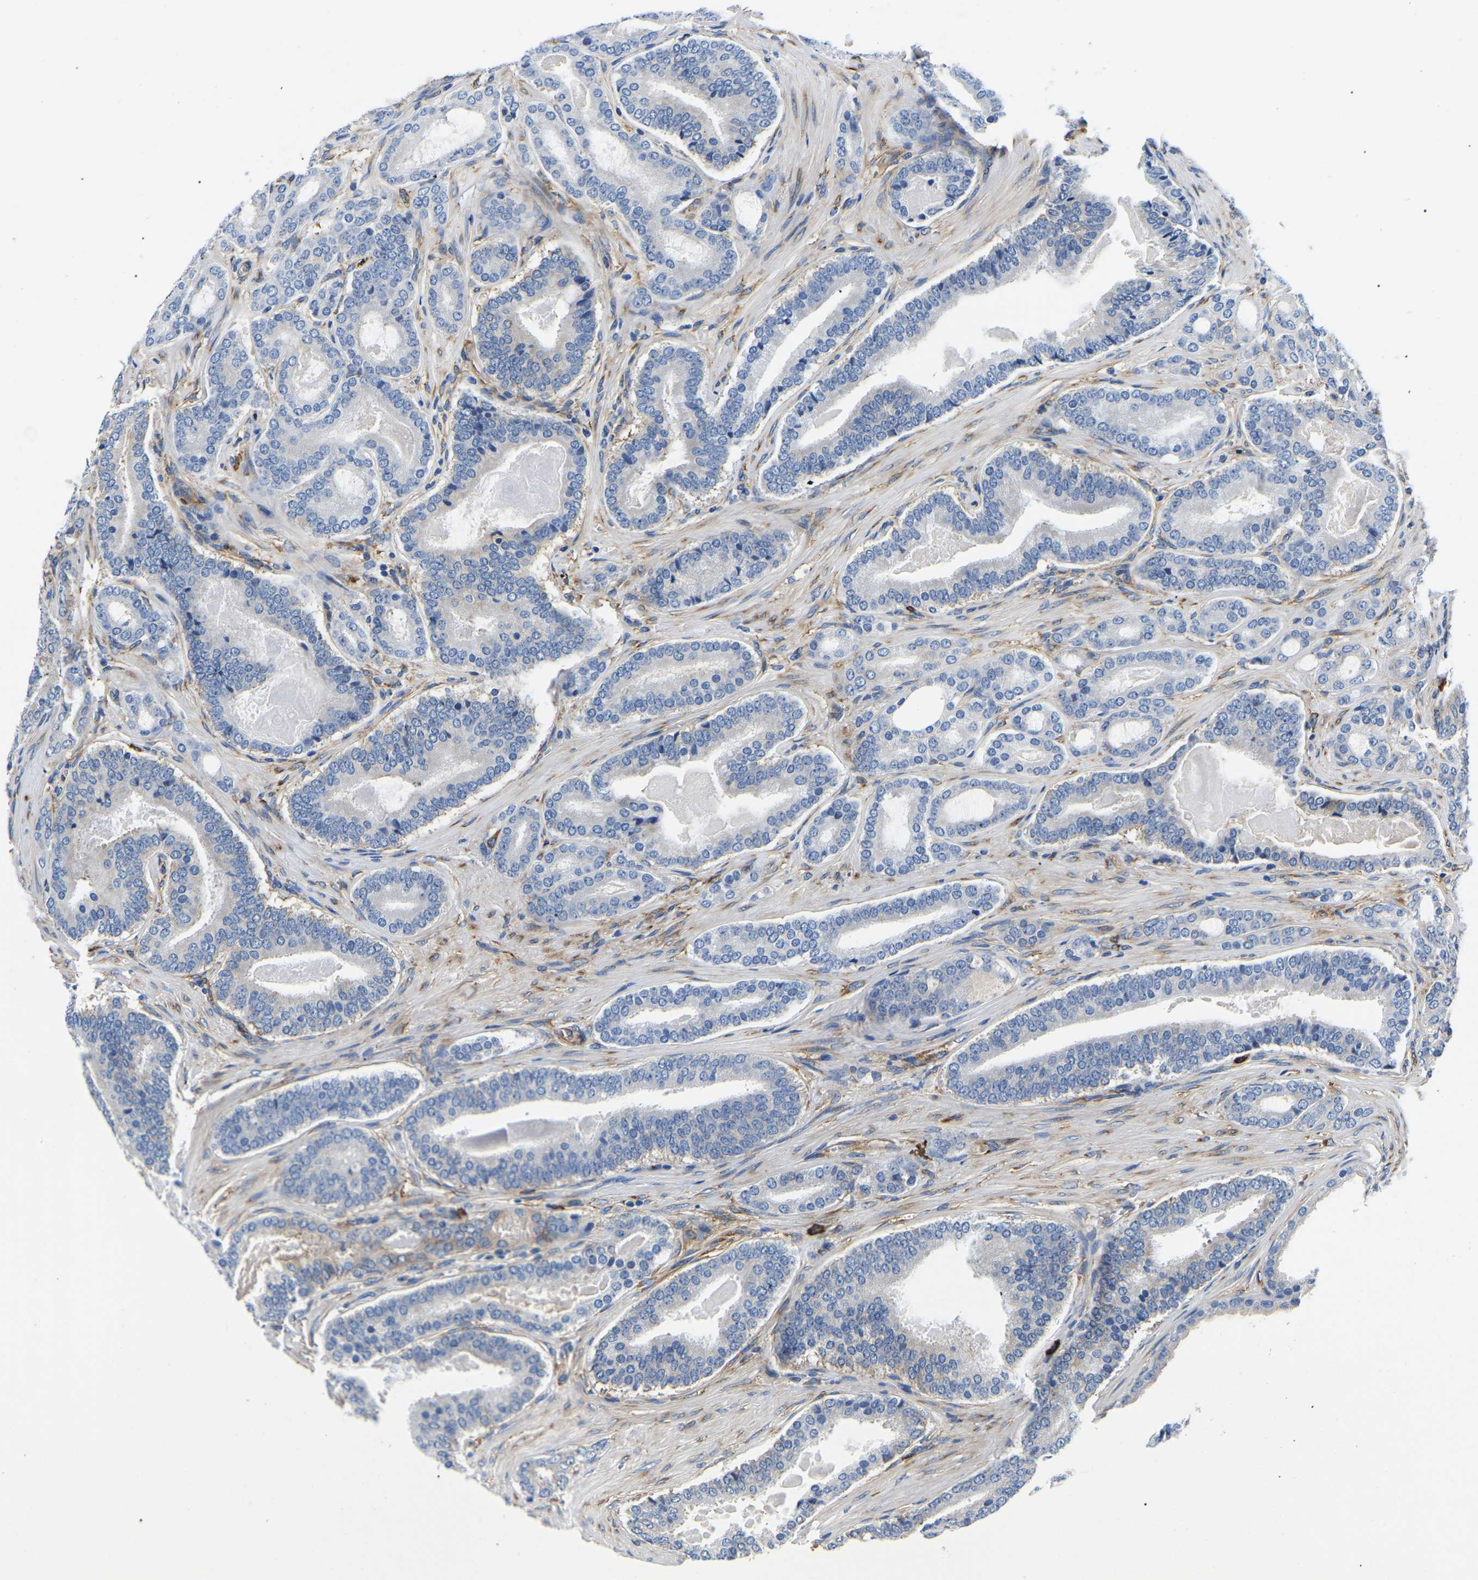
{"staining": {"intensity": "negative", "quantity": "none", "location": "none"}, "tissue": "prostate cancer", "cell_type": "Tumor cells", "image_type": "cancer", "snomed": [{"axis": "morphology", "description": "Adenocarcinoma, High grade"}, {"axis": "topography", "description": "Prostate"}], "caption": "A high-resolution image shows immunohistochemistry staining of prostate cancer (adenocarcinoma (high-grade)), which exhibits no significant staining in tumor cells. Nuclei are stained in blue.", "gene": "DUSP8", "patient": {"sex": "male", "age": 60}}